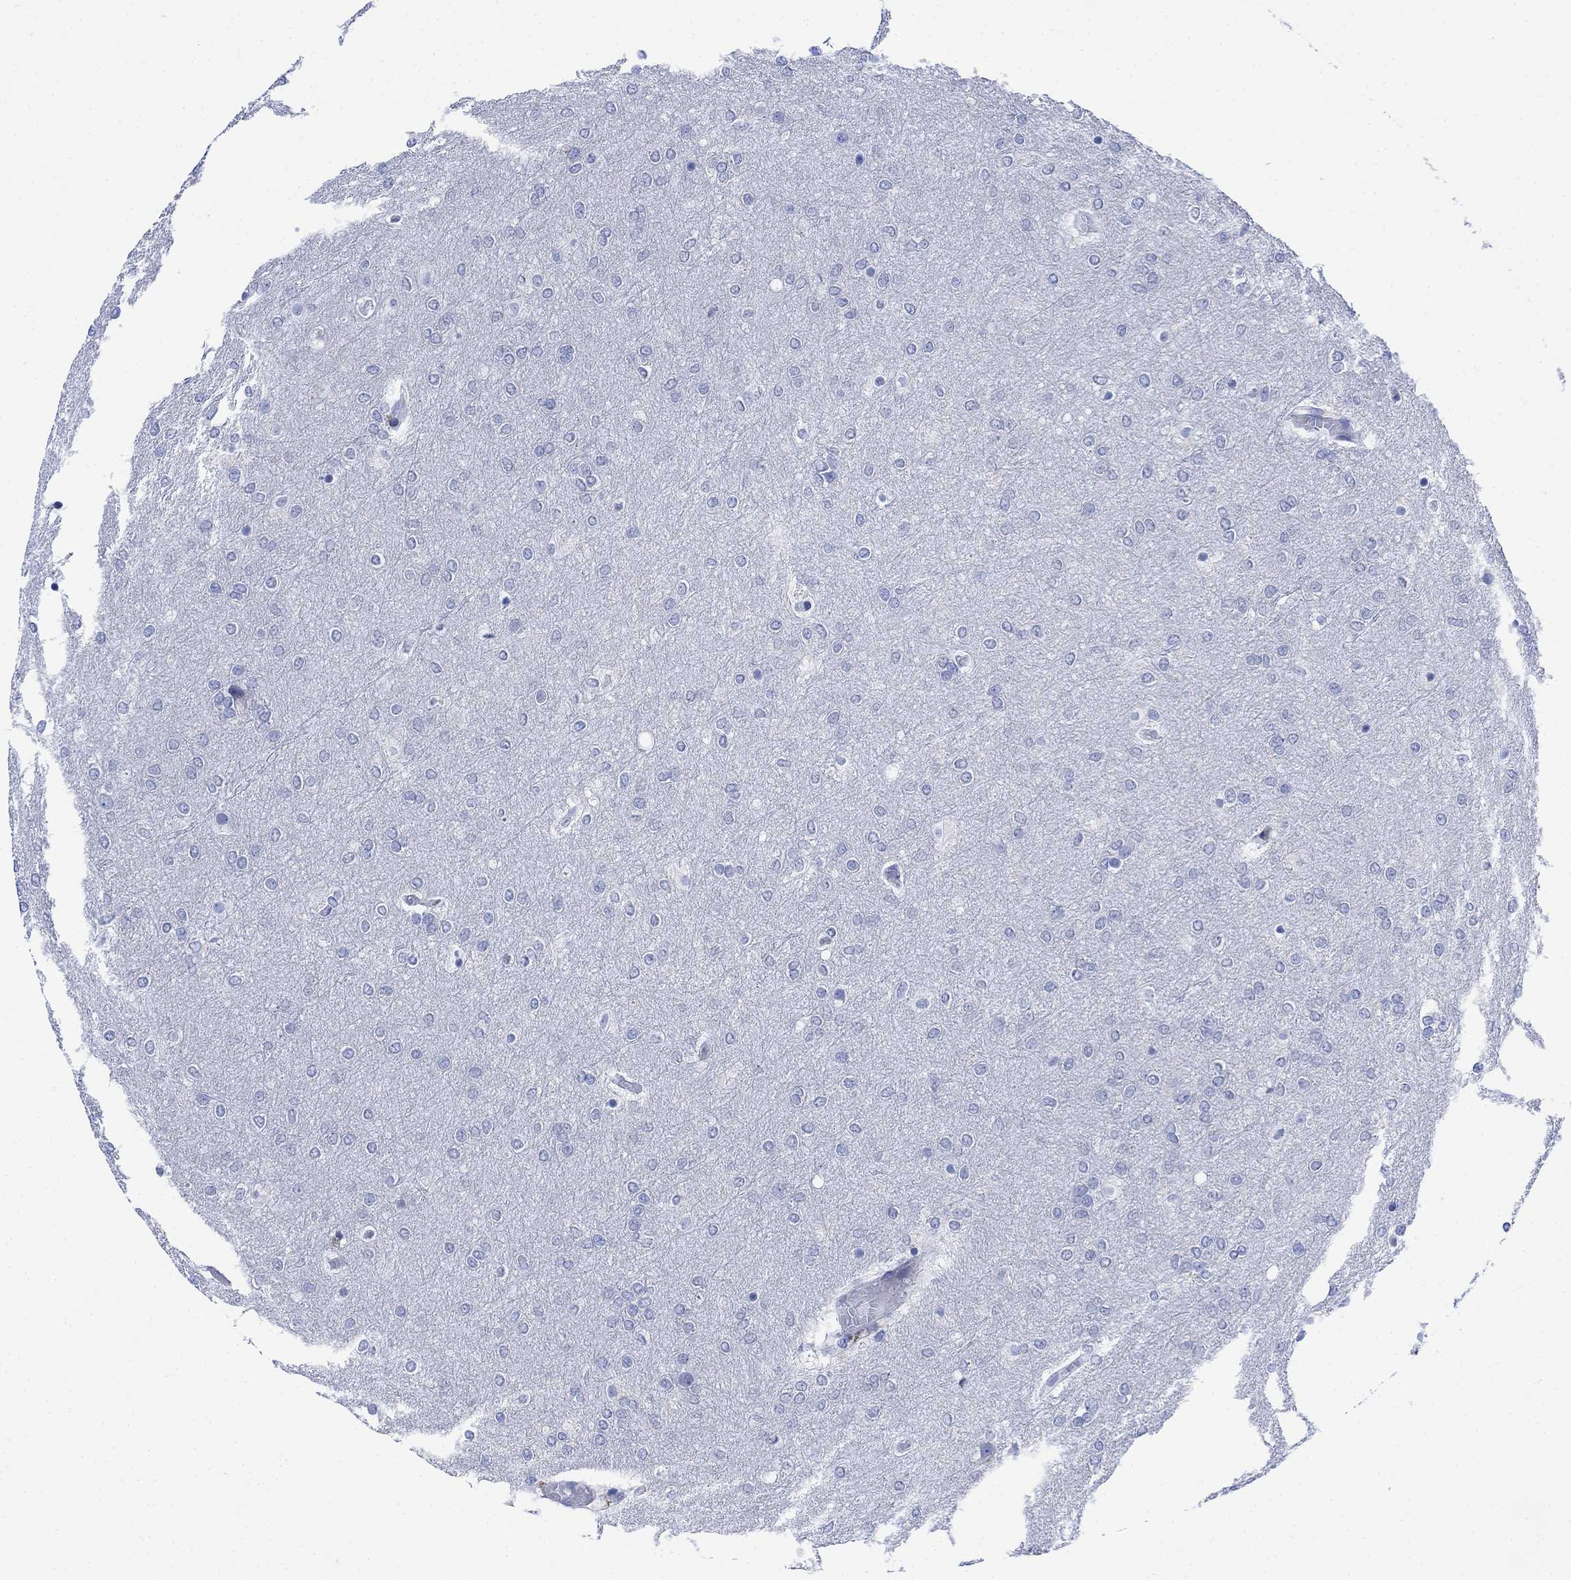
{"staining": {"intensity": "negative", "quantity": "none", "location": "none"}, "tissue": "glioma", "cell_type": "Tumor cells", "image_type": "cancer", "snomed": [{"axis": "morphology", "description": "Glioma, malignant, High grade"}, {"axis": "topography", "description": "Brain"}], "caption": "This is a micrograph of immunohistochemistry (IHC) staining of malignant glioma (high-grade), which shows no expression in tumor cells.", "gene": "MYL1", "patient": {"sex": "female", "age": 61}}